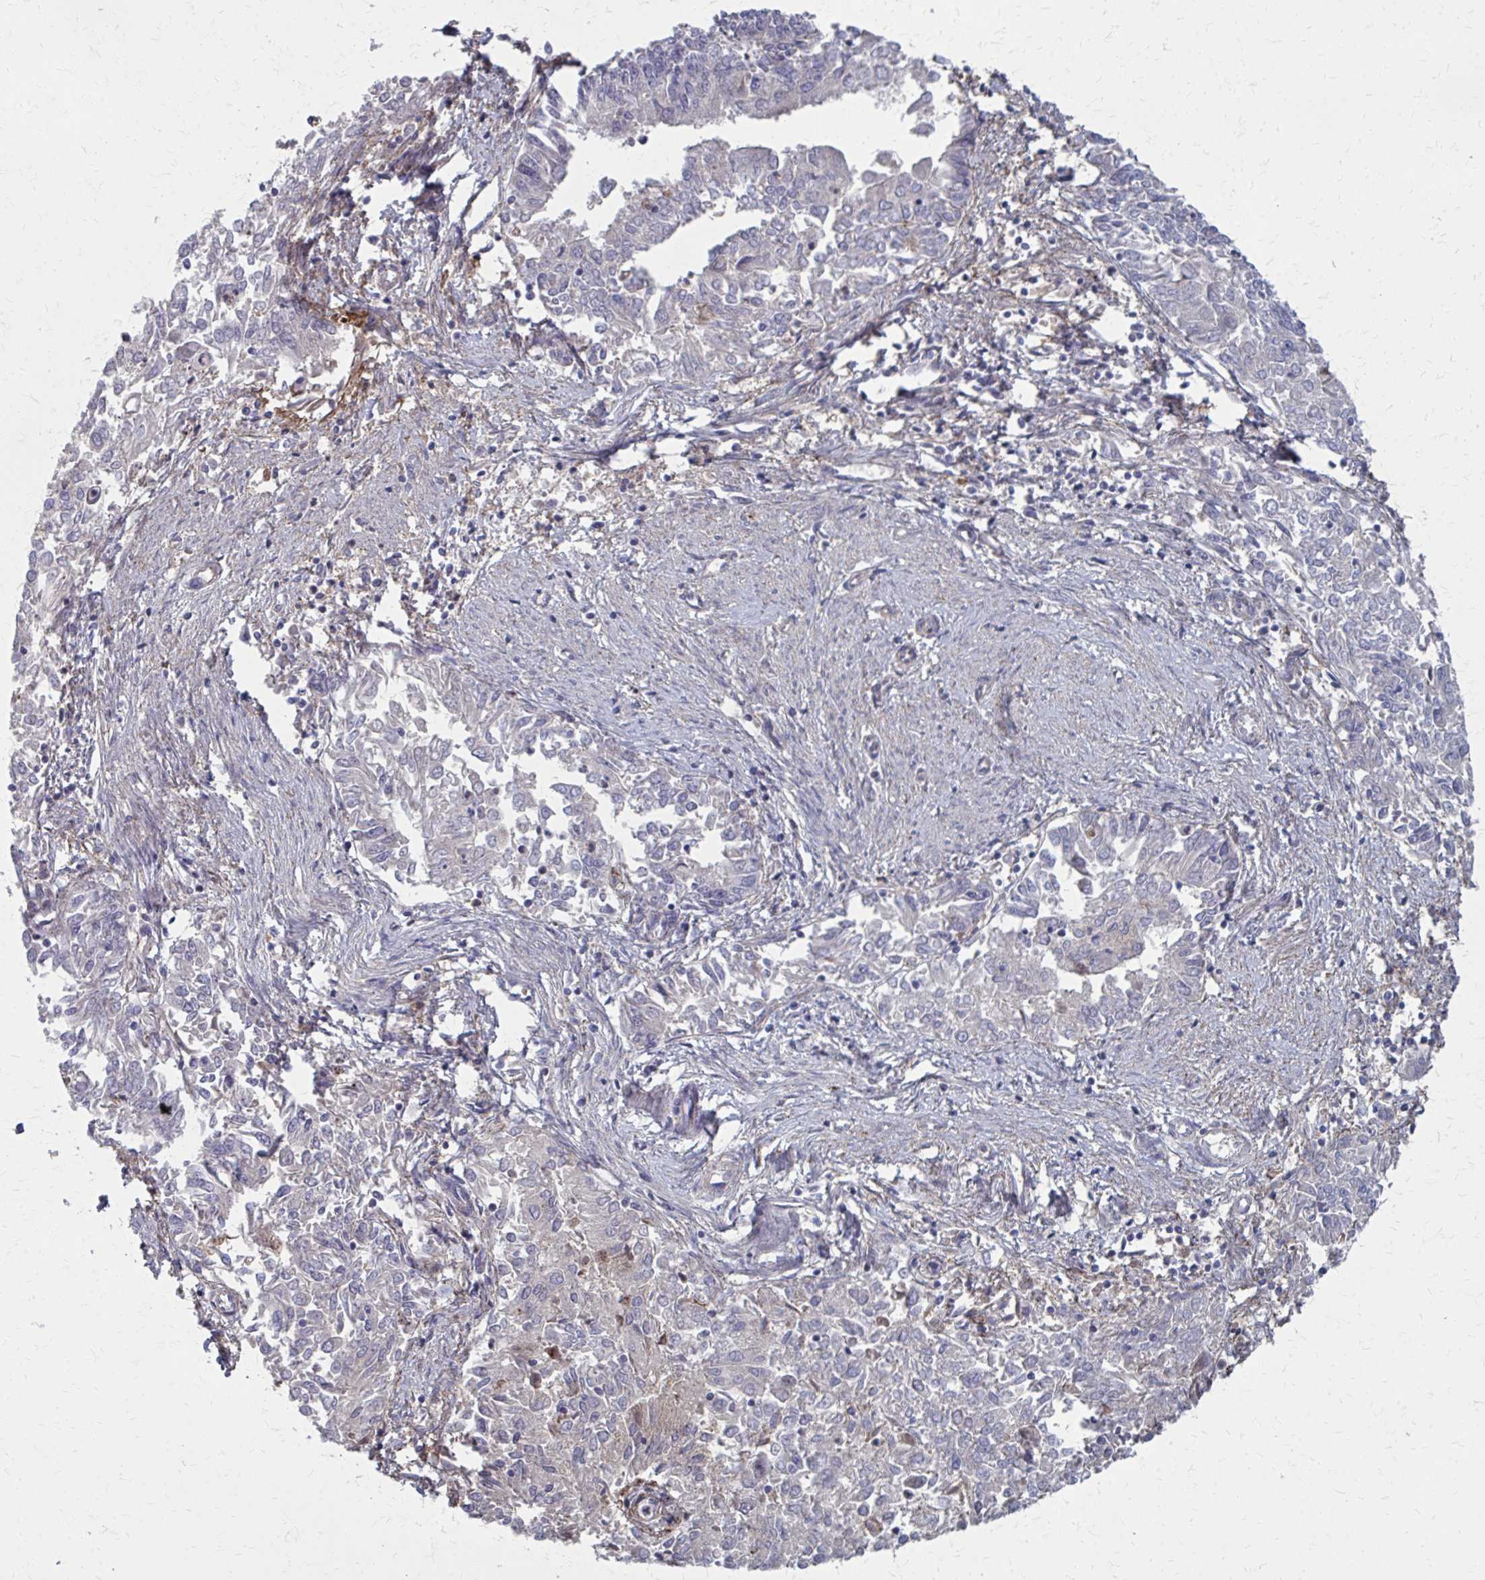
{"staining": {"intensity": "negative", "quantity": "none", "location": "none"}, "tissue": "endometrial cancer", "cell_type": "Tumor cells", "image_type": "cancer", "snomed": [{"axis": "morphology", "description": "Adenocarcinoma, NOS"}, {"axis": "topography", "description": "Endometrium"}], "caption": "IHC of human adenocarcinoma (endometrial) demonstrates no staining in tumor cells.", "gene": "MMP14", "patient": {"sex": "female", "age": 57}}